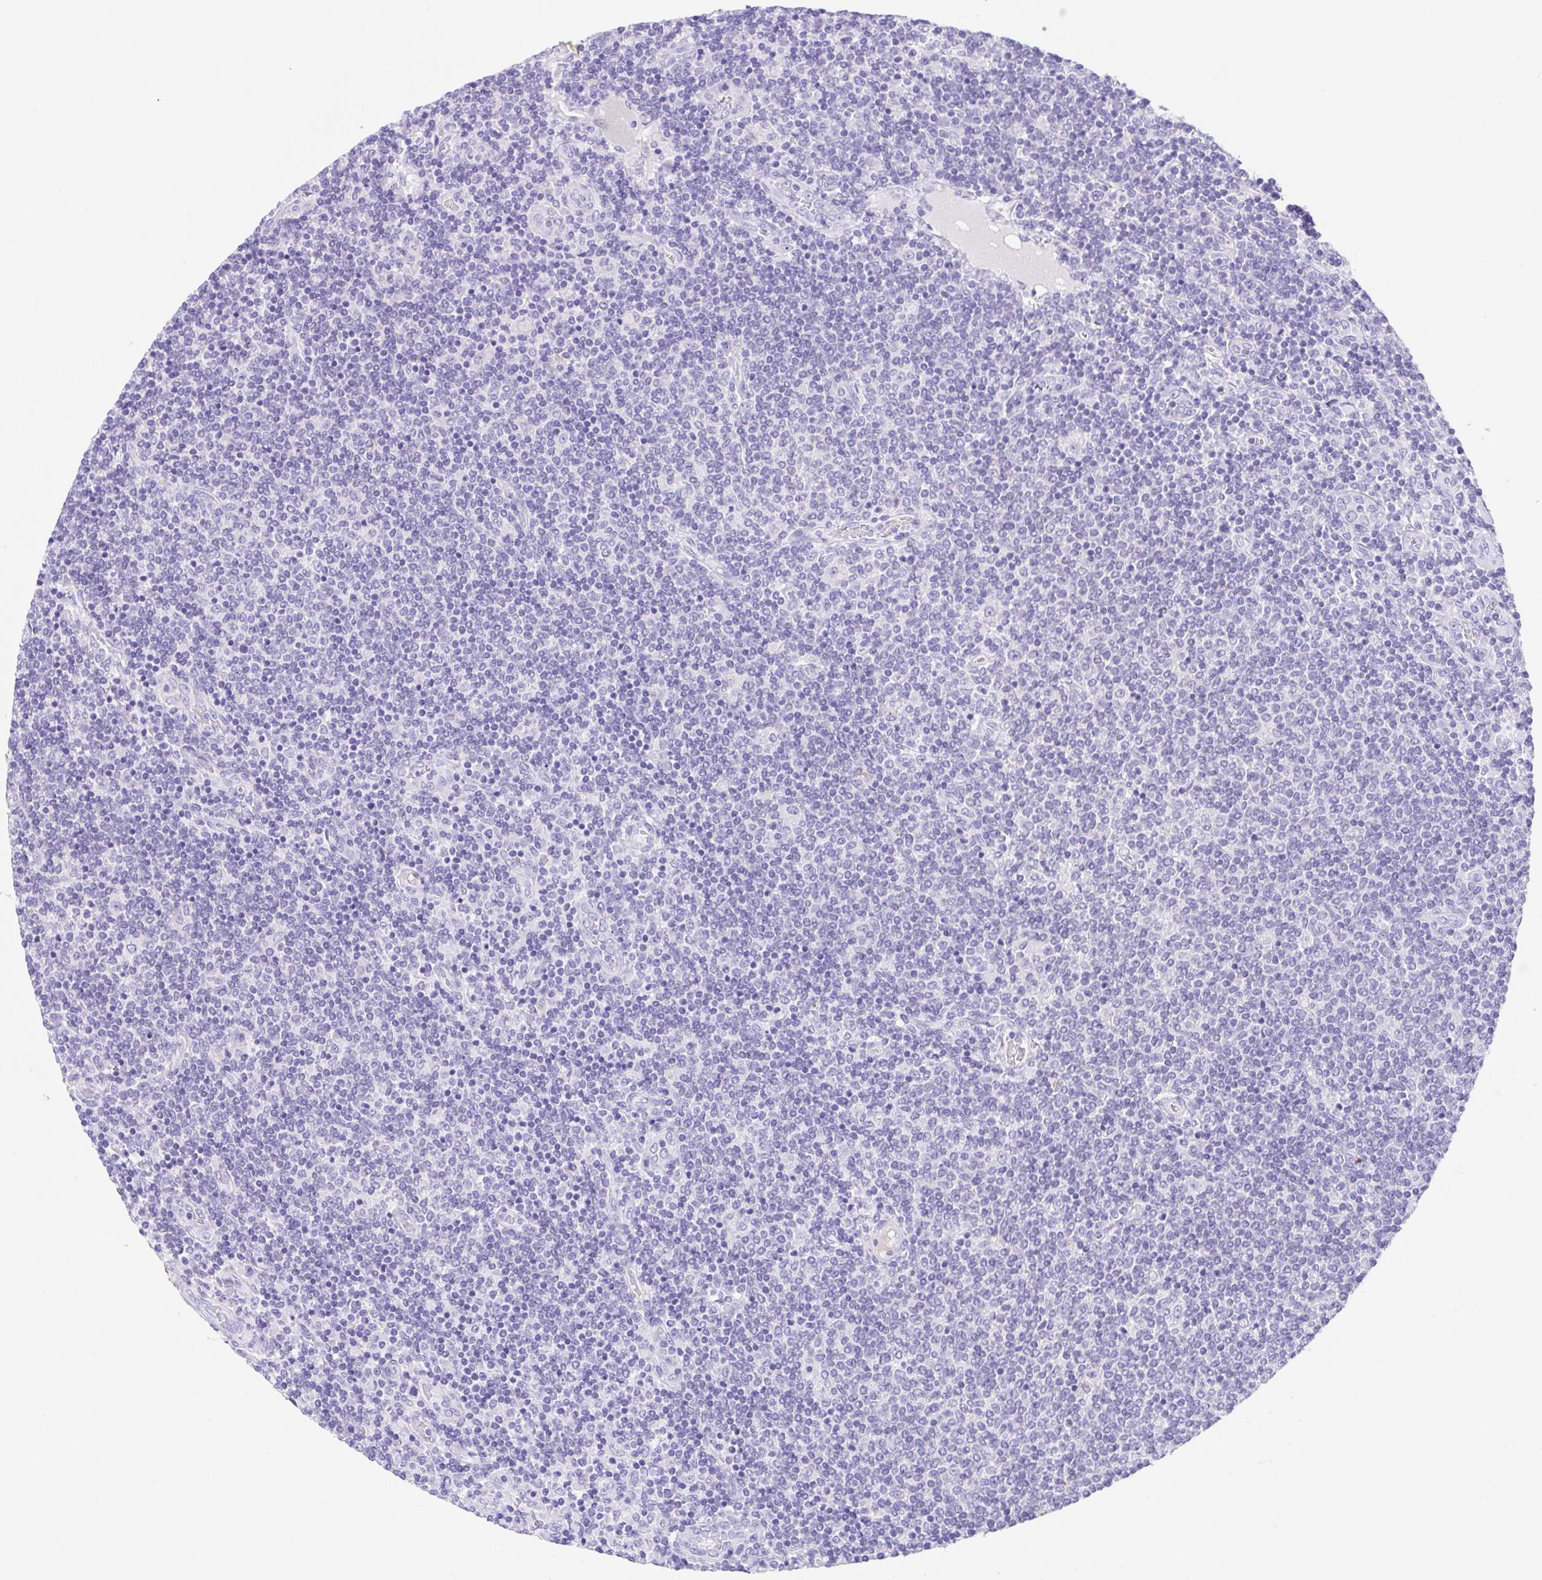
{"staining": {"intensity": "negative", "quantity": "none", "location": "none"}, "tissue": "lymphoma", "cell_type": "Tumor cells", "image_type": "cancer", "snomed": [{"axis": "morphology", "description": "Malignant lymphoma, non-Hodgkin's type, Low grade"}, {"axis": "topography", "description": "Lymph node"}], "caption": "DAB (3,3'-diaminobenzidine) immunohistochemical staining of low-grade malignant lymphoma, non-Hodgkin's type displays no significant staining in tumor cells.", "gene": "SPATA4", "patient": {"sex": "male", "age": 52}}